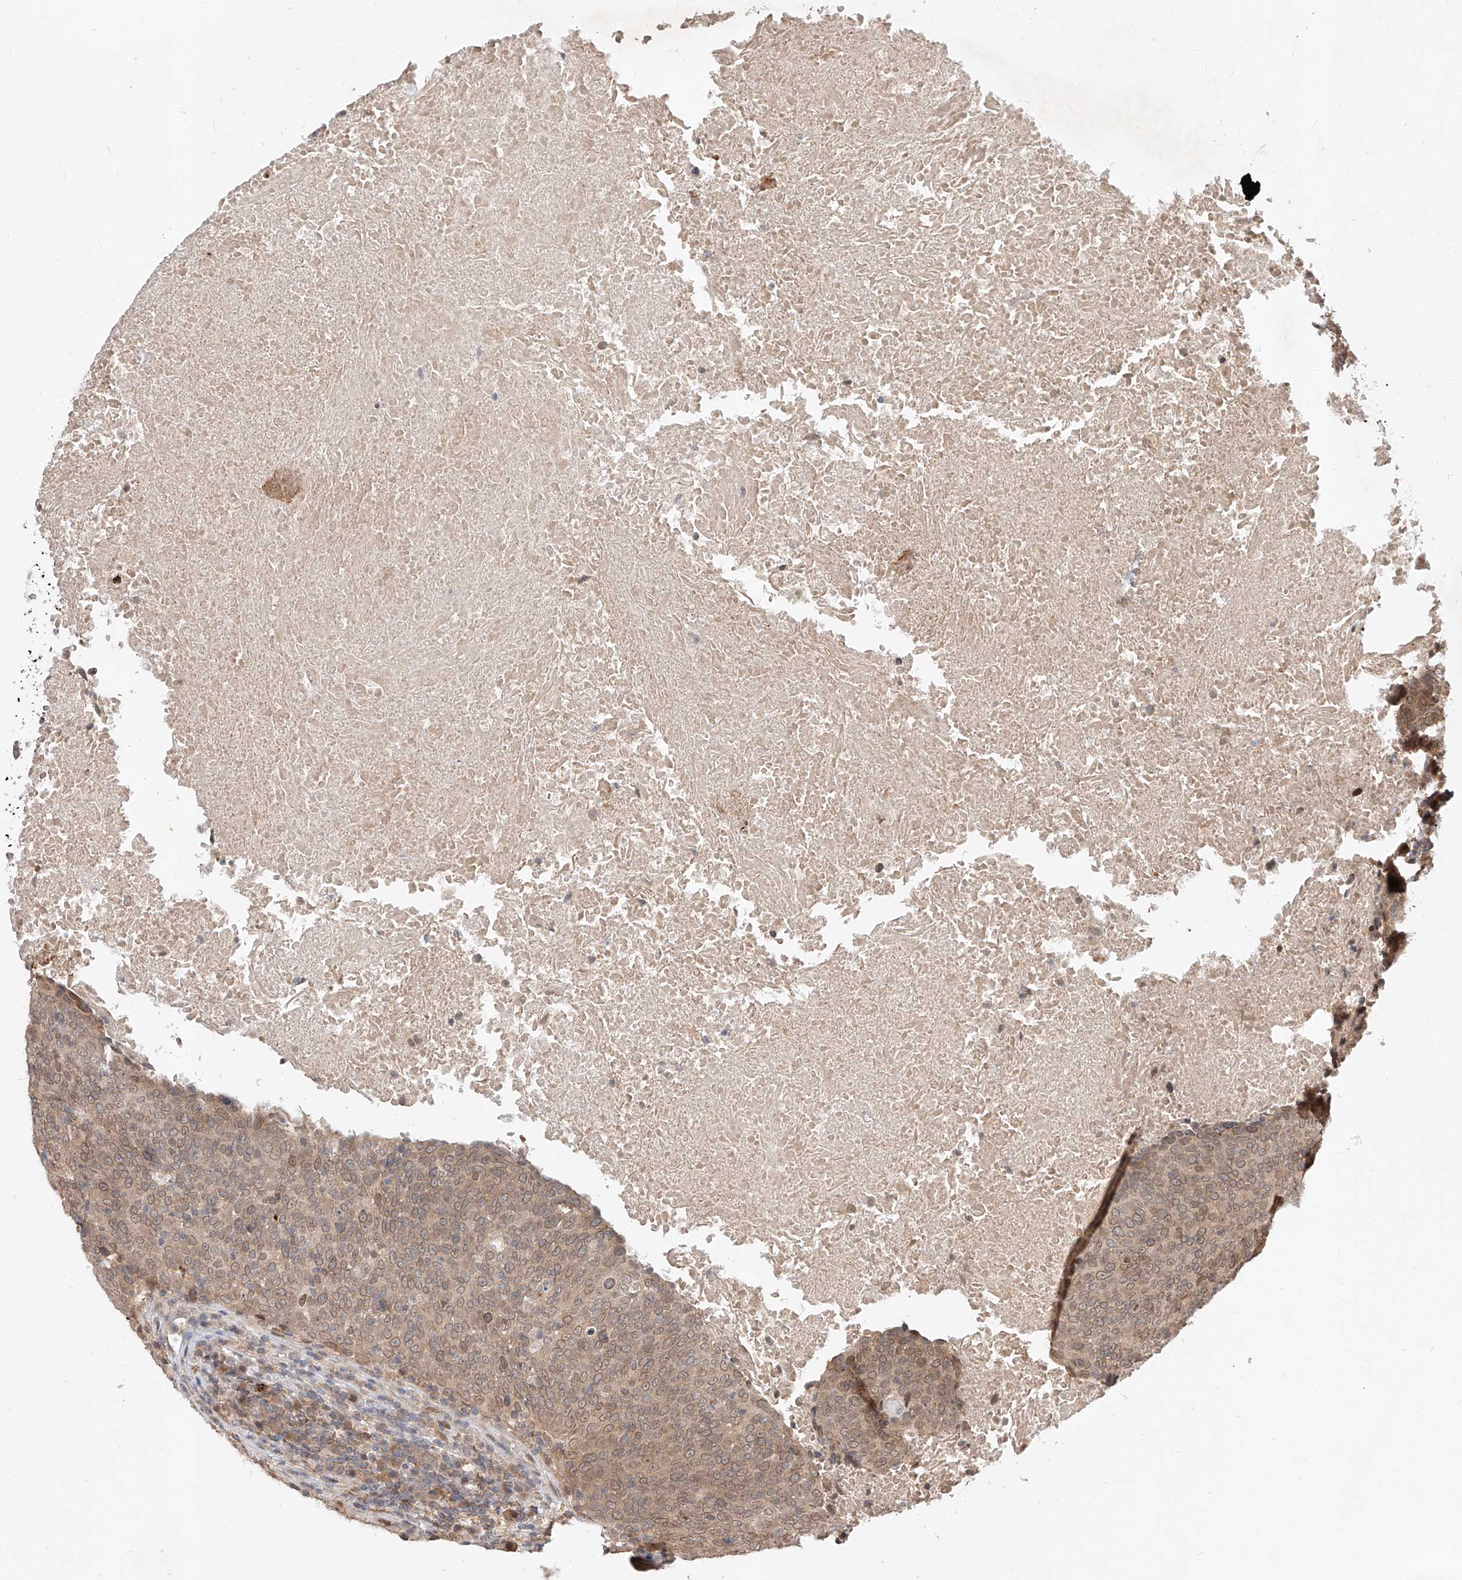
{"staining": {"intensity": "moderate", "quantity": ">75%", "location": "cytoplasmic/membranous,nuclear"}, "tissue": "head and neck cancer", "cell_type": "Tumor cells", "image_type": "cancer", "snomed": [{"axis": "morphology", "description": "Squamous cell carcinoma, NOS"}, {"axis": "morphology", "description": "Squamous cell carcinoma, metastatic, NOS"}, {"axis": "topography", "description": "Lymph node"}, {"axis": "topography", "description": "Head-Neck"}], "caption": "Brown immunohistochemical staining in human metastatic squamous cell carcinoma (head and neck) reveals moderate cytoplasmic/membranous and nuclear staining in approximately >75% of tumor cells.", "gene": "DIRAS3", "patient": {"sex": "male", "age": 62}}